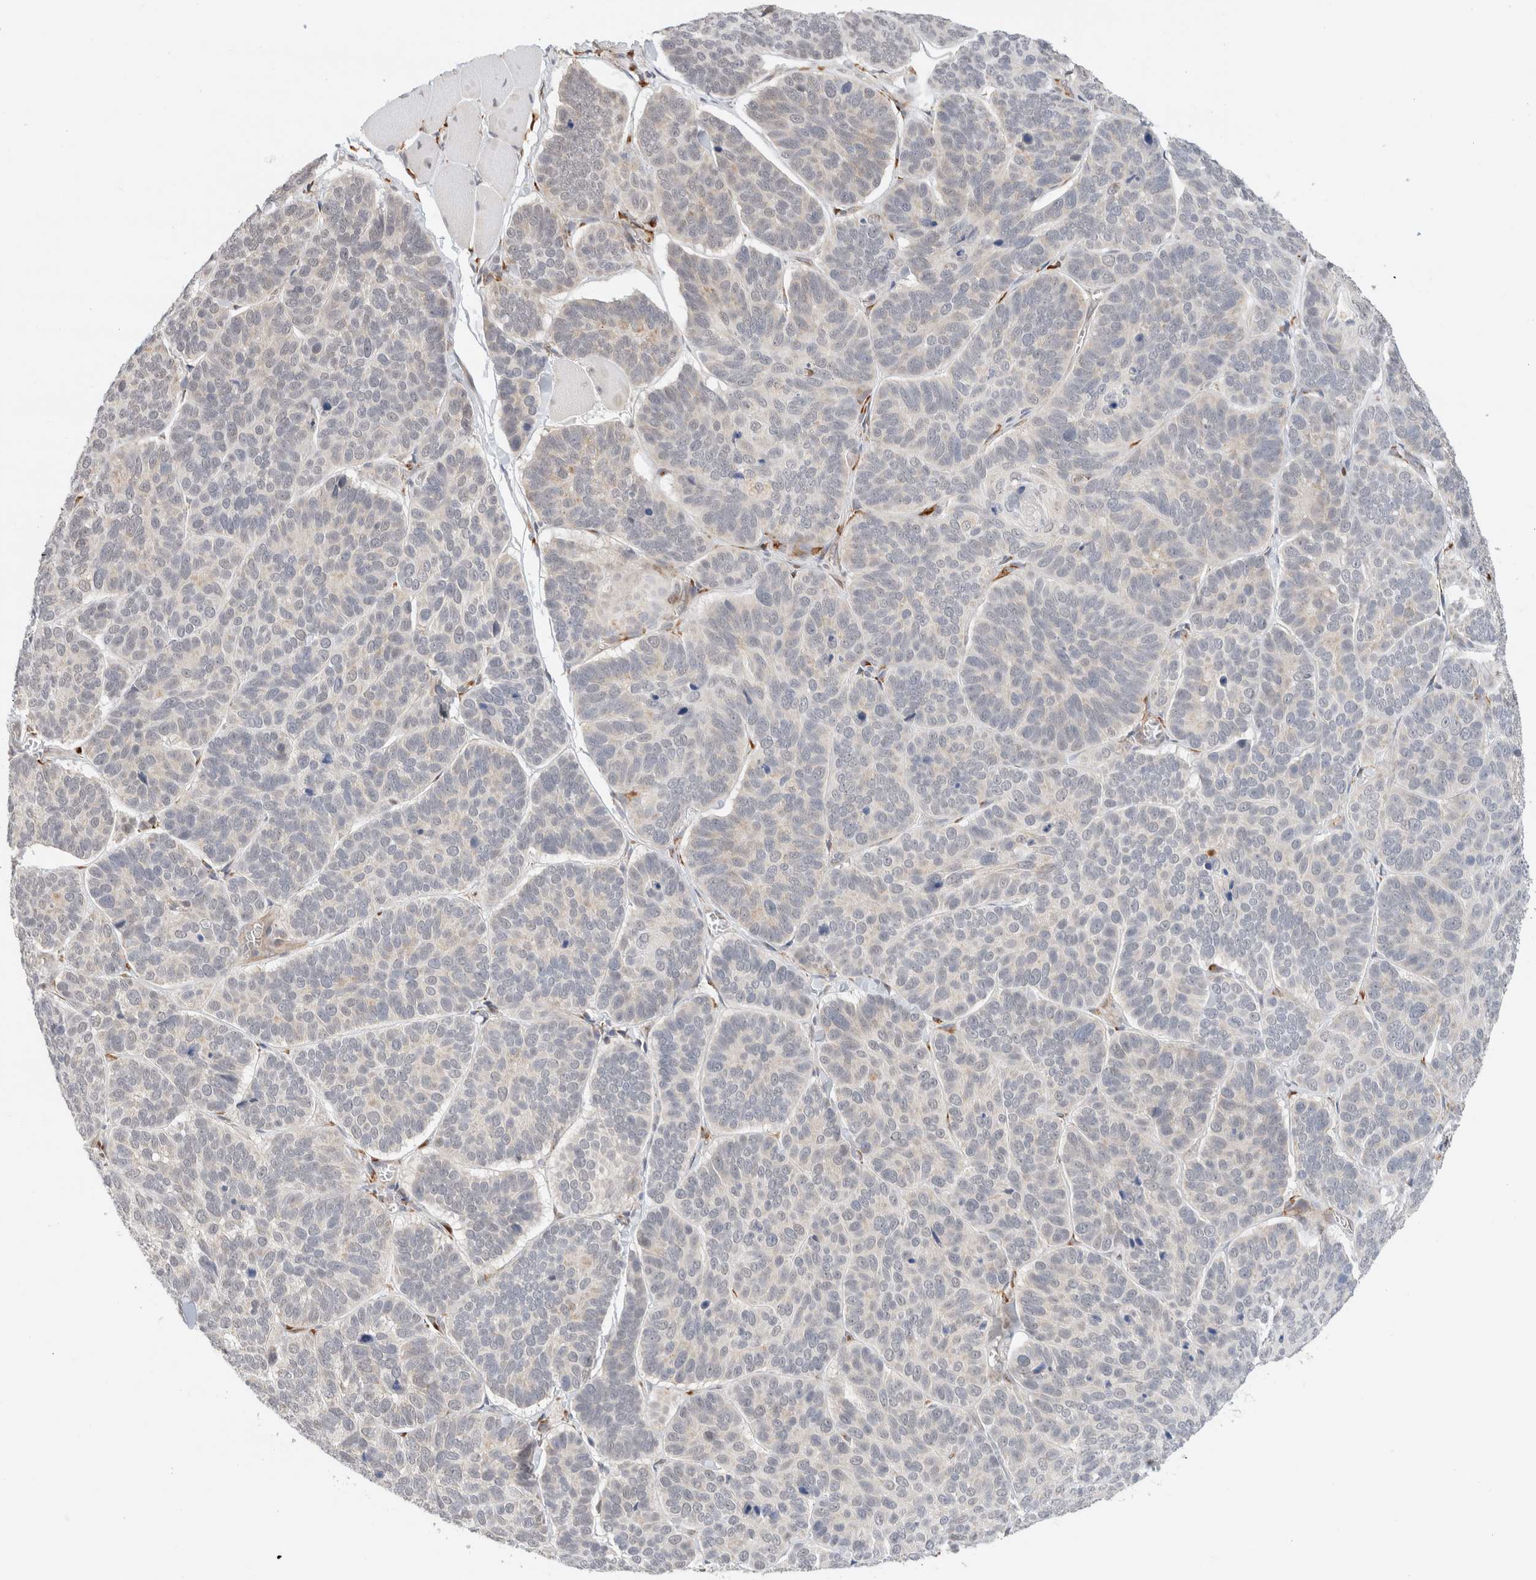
{"staining": {"intensity": "weak", "quantity": "<25%", "location": "cytoplasmic/membranous"}, "tissue": "skin cancer", "cell_type": "Tumor cells", "image_type": "cancer", "snomed": [{"axis": "morphology", "description": "Basal cell carcinoma"}, {"axis": "topography", "description": "Skin"}], "caption": "The histopathology image exhibits no significant positivity in tumor cells of skin cancer (basal cell carcinoma).", "gene": "HDLBP", "patient": {"sex": "male", "age": 62}}